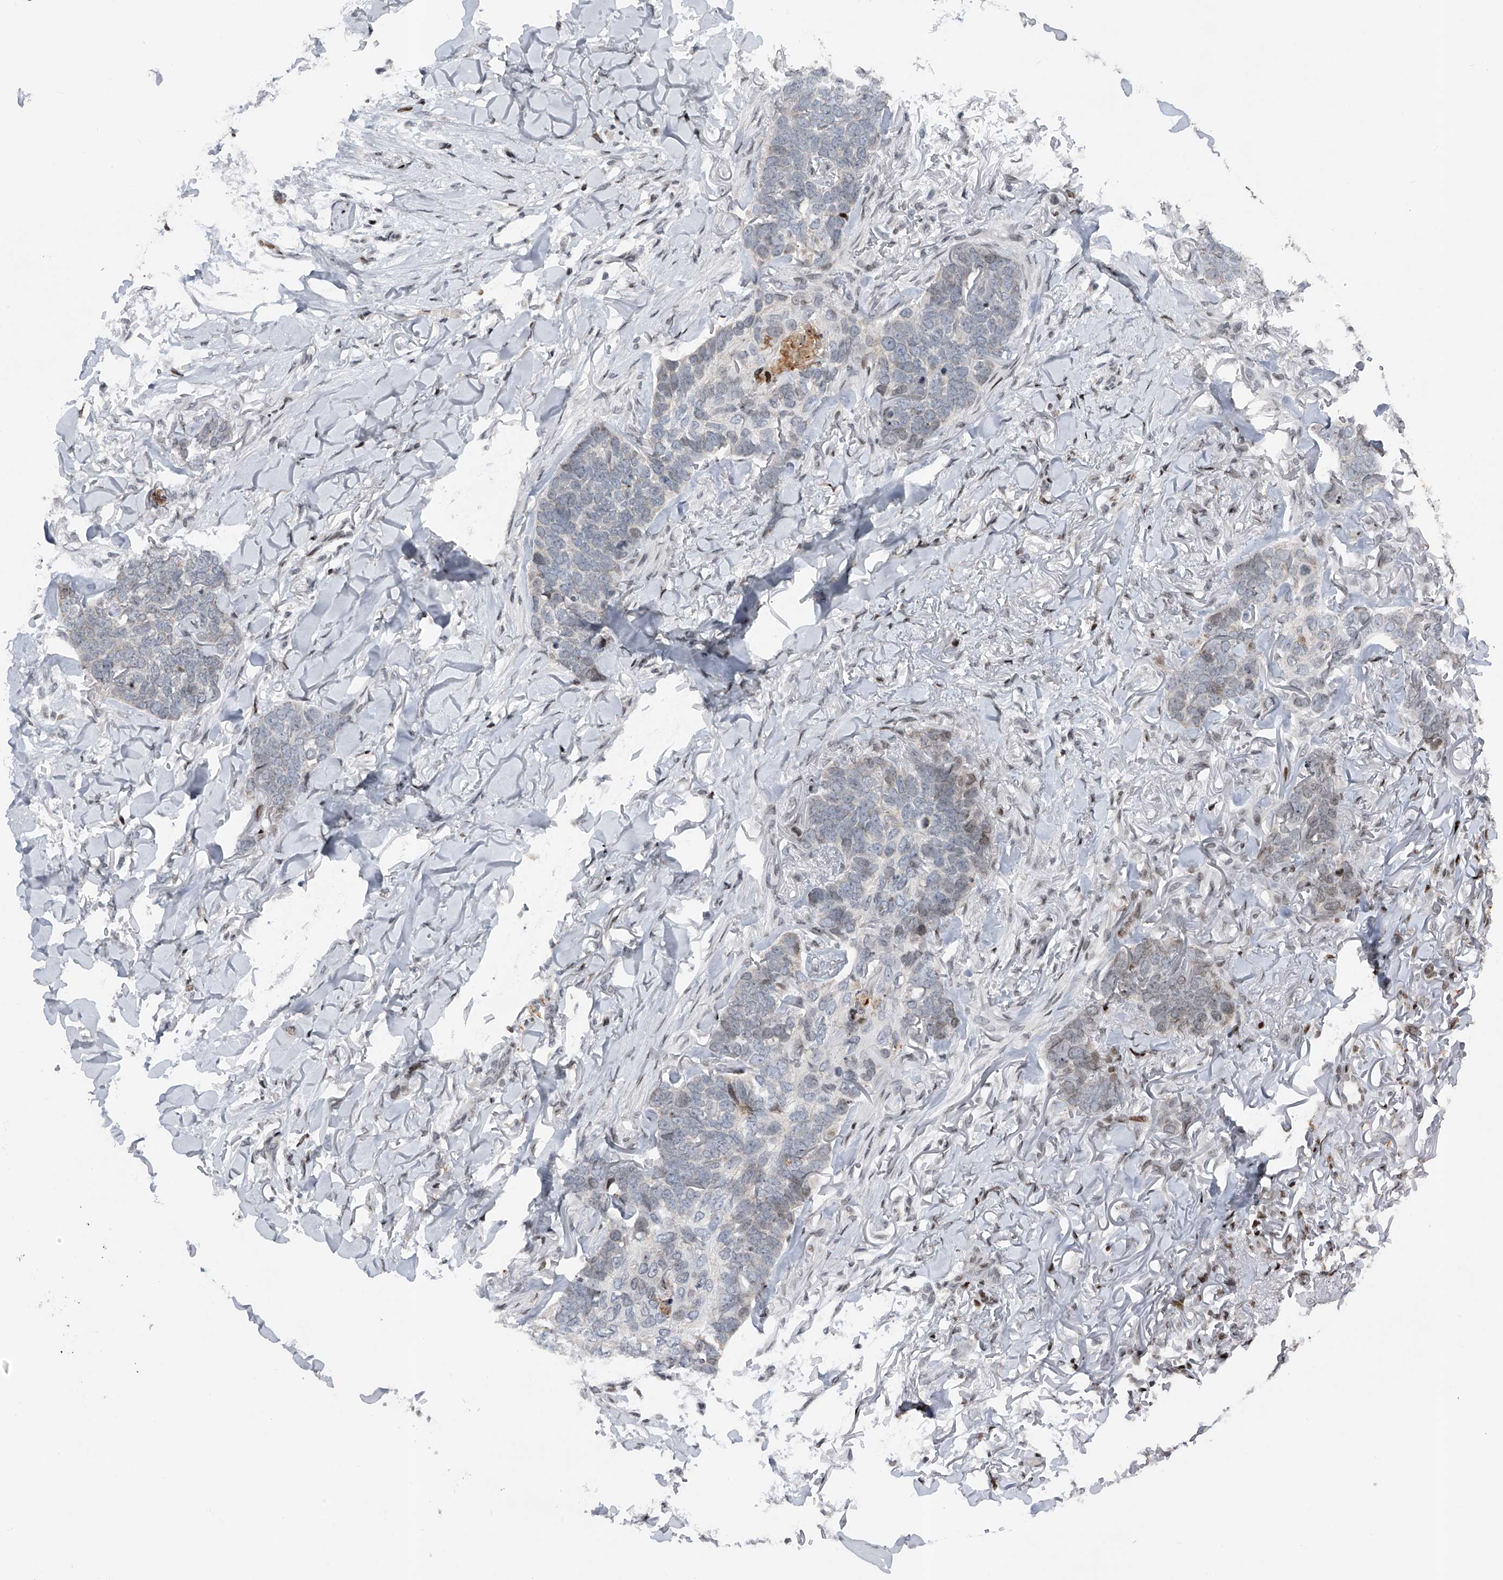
{"staining": {"intensity": "negative", "quantity": "none", "location": "none"}, "tissue": "skin cancer", "cell_type": "Tumor cells", "image_type": "cancer", "snomed": [{"axis": "morphology", "description": "Normal tissue, NOS"}, {"axis": "morphology", "description": "Basal cell carcinoma"}, {"axis": "topography", "description": "Skin"}], "caption": "A histopathology image of skin basal cell carcinoma stained for a protein displays no brown staining in tumor cells. The staining was performed using DAB to visualize the protein expression in brown, while the nuclei were stained in blue with hematoxylin (Magnification: 20x).", "gene": "RWDD2A", "patient": {"sex": "male", "age": 77}}